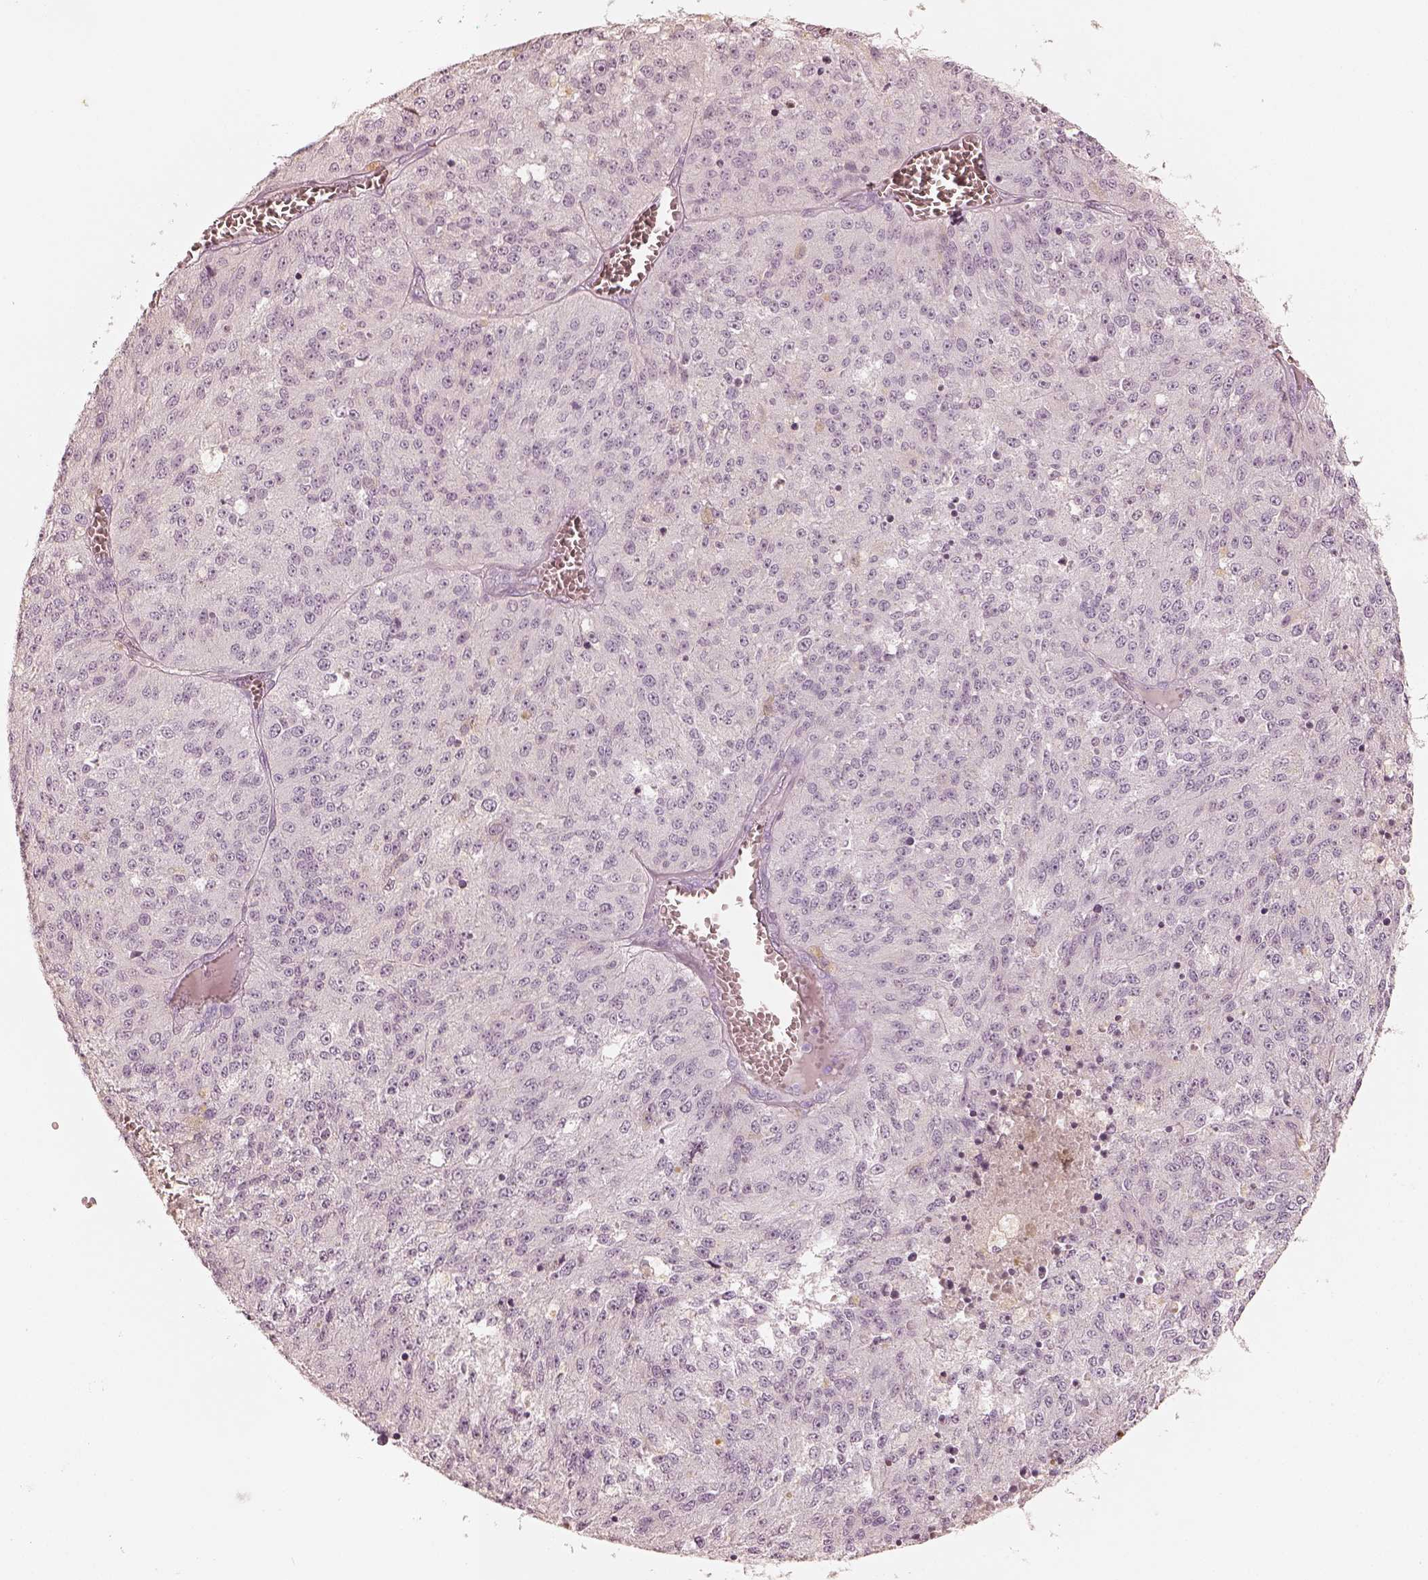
{"staining": {"intensity": "negative", "quantity": "none", "location": "none"}, "tissue": "melanoma", "cell_type": "Tumor cells", "image_type": "cancer", "snomed": [{"axis": "morphology", "description": "Malignant melanoma, Metastatic site"}, {"axis": "topography", "description": "Lymph node"}], "caption": "Tumor cells show no significant expression in melanoma.", "gene": "KRT82", "patient": {"sex": "female", "age": 64}}